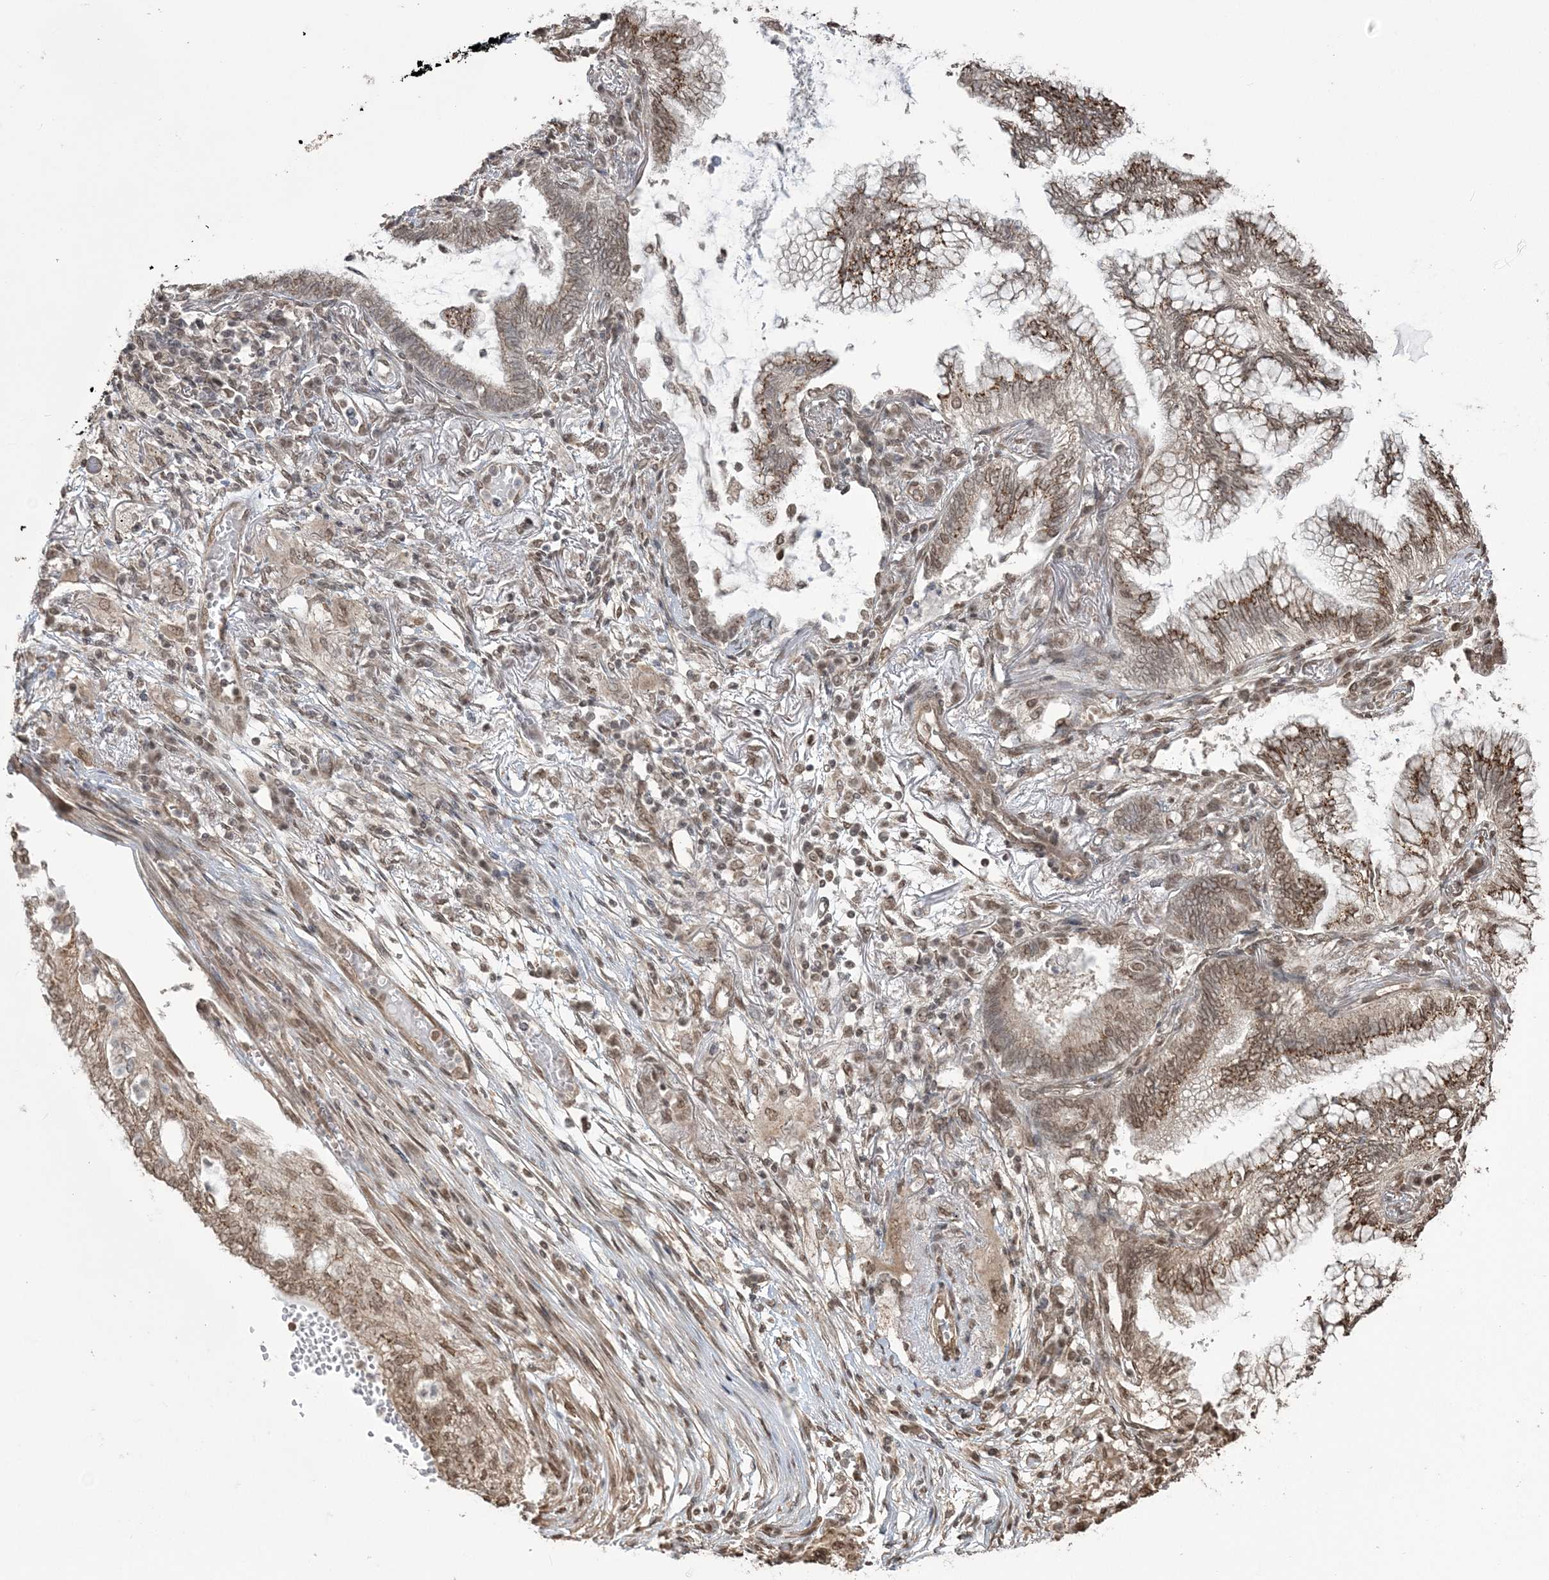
{"staining": {"intensity": "moderate", "quantity": ">75%", "location": "cytoplasmic/membranous,nuclear"}, "tissue": "lung cancer", "cell_type": "Tumor cells", "image_type": "cancer", "snomed": [{"axis": "morphology", "description": "Adenocarcinoma, NOS"}, {"axis": "topography", "description": "Lung"}], "caption": "Protein staining exhibits moderate cytoplasmic/membranous and nuclear positivity in approximately >75% of tumor cells in lung cancer (adenocarcinoma). The staining was performed using DAB (3,3'-diaminobenzidine), with brown indicating positive protein expression. Nuclei are stained blue with hematoxylin.", "gene": "ZNF839", "patient": {"sex": "female", "age": 70}}